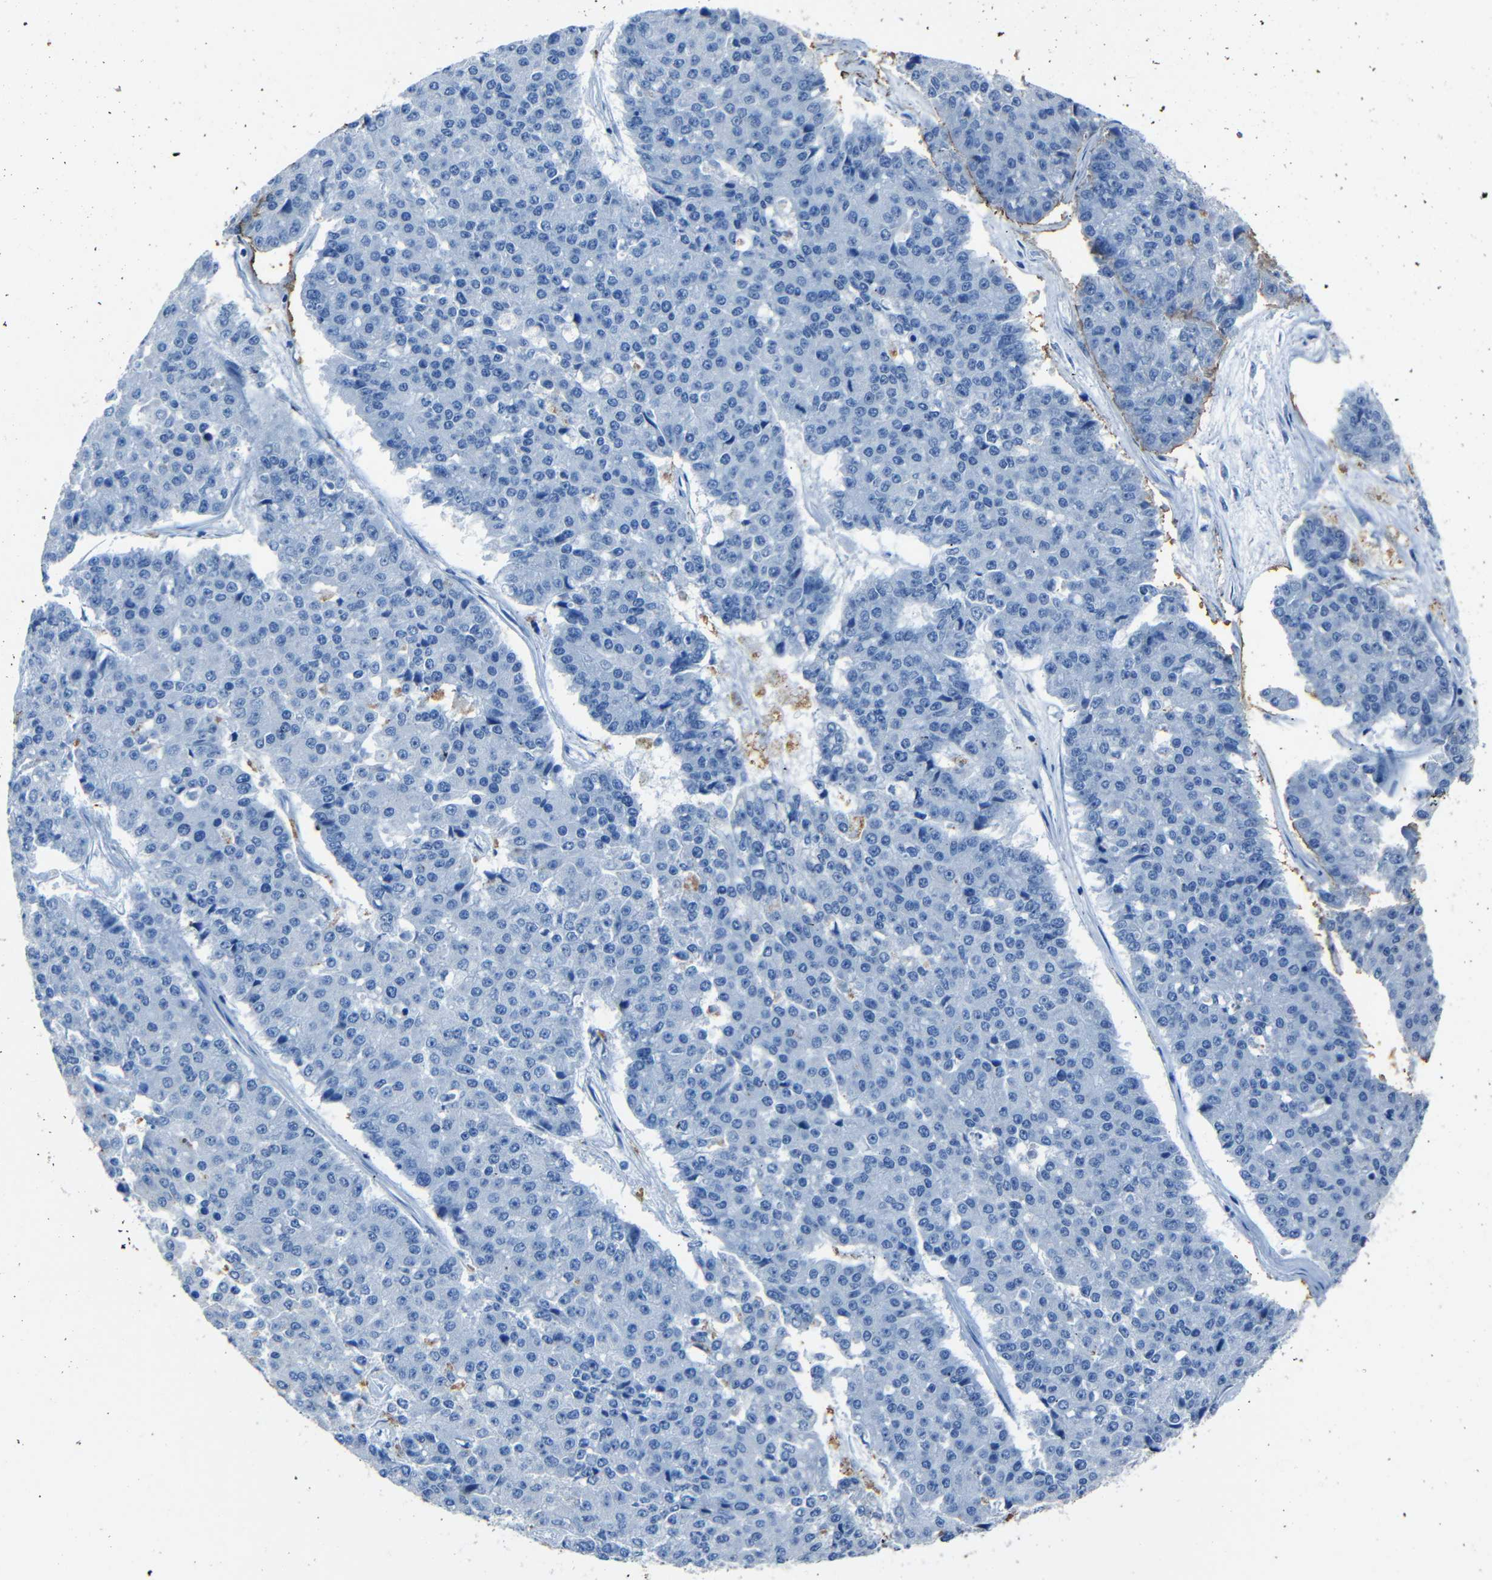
{"staining": {"intensity": "negative", "quantity": "none", "location": "none"}, "tissue": "pancreatic cancer", "cell_type": "Tumor cells", "image_type": "cancer", "snomed": [{"axis": "morphology", "description": "Adenocarcinoma, NOS"}, {"axis": "topography", "description": "Pancreas"}], "caption": "Immunohistochemistry (IHC) image of human pancreatic cancer stained for a protein (brown), which demonstrates no expression in tumor cells.", "gene": "CLDN11", "patient": {"sex": "male", "age": 50}}